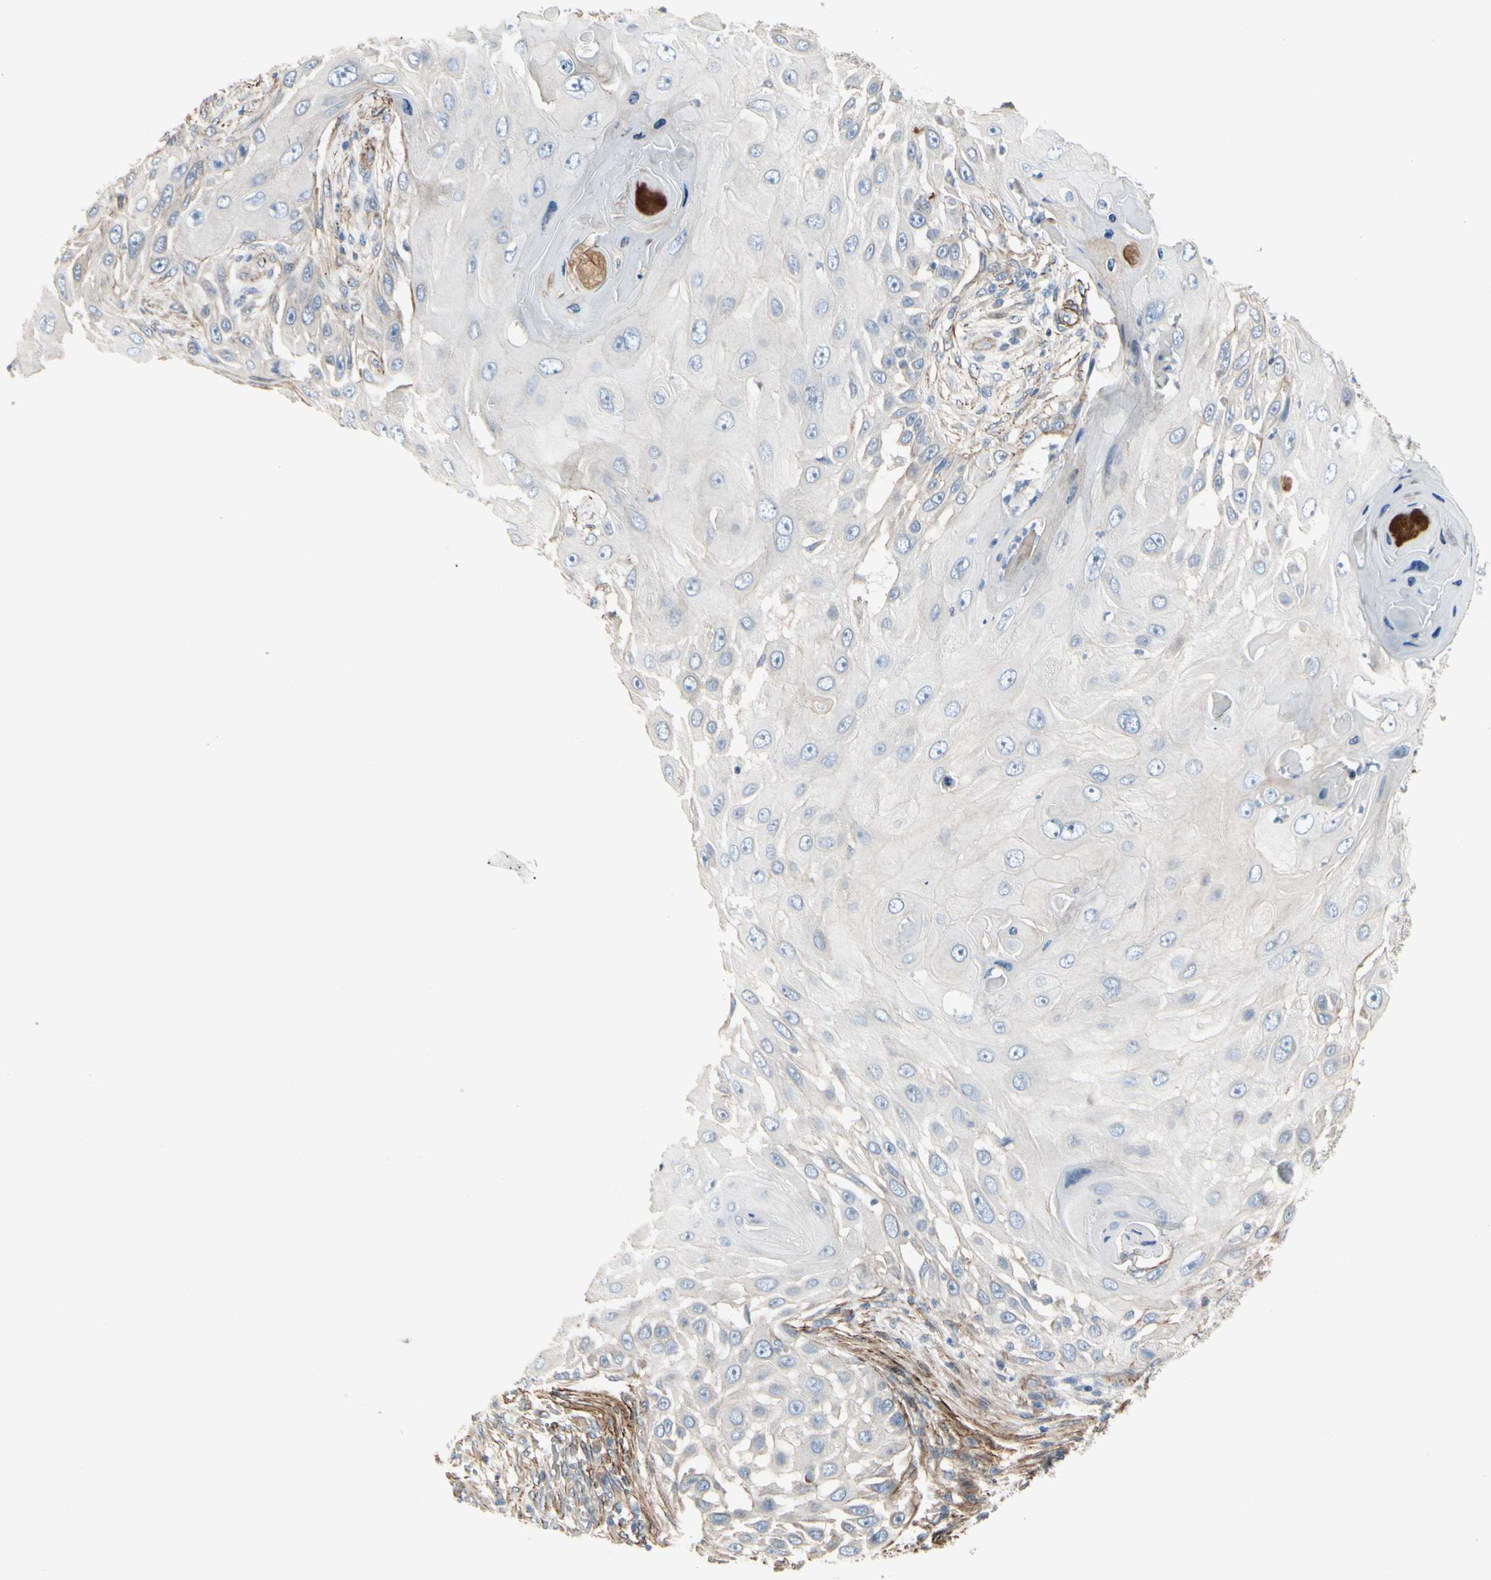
{"staining": {"intensity": "negative", "quantity": "none", "location": "none"}, "tissue": "skin cancer", "cell_type": "Tumor cells", "image_type": "cancer", "snomed": [{"axis": "morphology", "description": "Squamous cell carcinoma, NOS"}, {"axis": "topography", "description": "Skin"}], "caption": "A high-resolution image shows immunohistochemistry staining of skin cancer (squamous cell carcinoma), which displays no significant positivity in tumor cells.", "gene": "TPM1", "patient": {"sex": "female", "age": 44}}